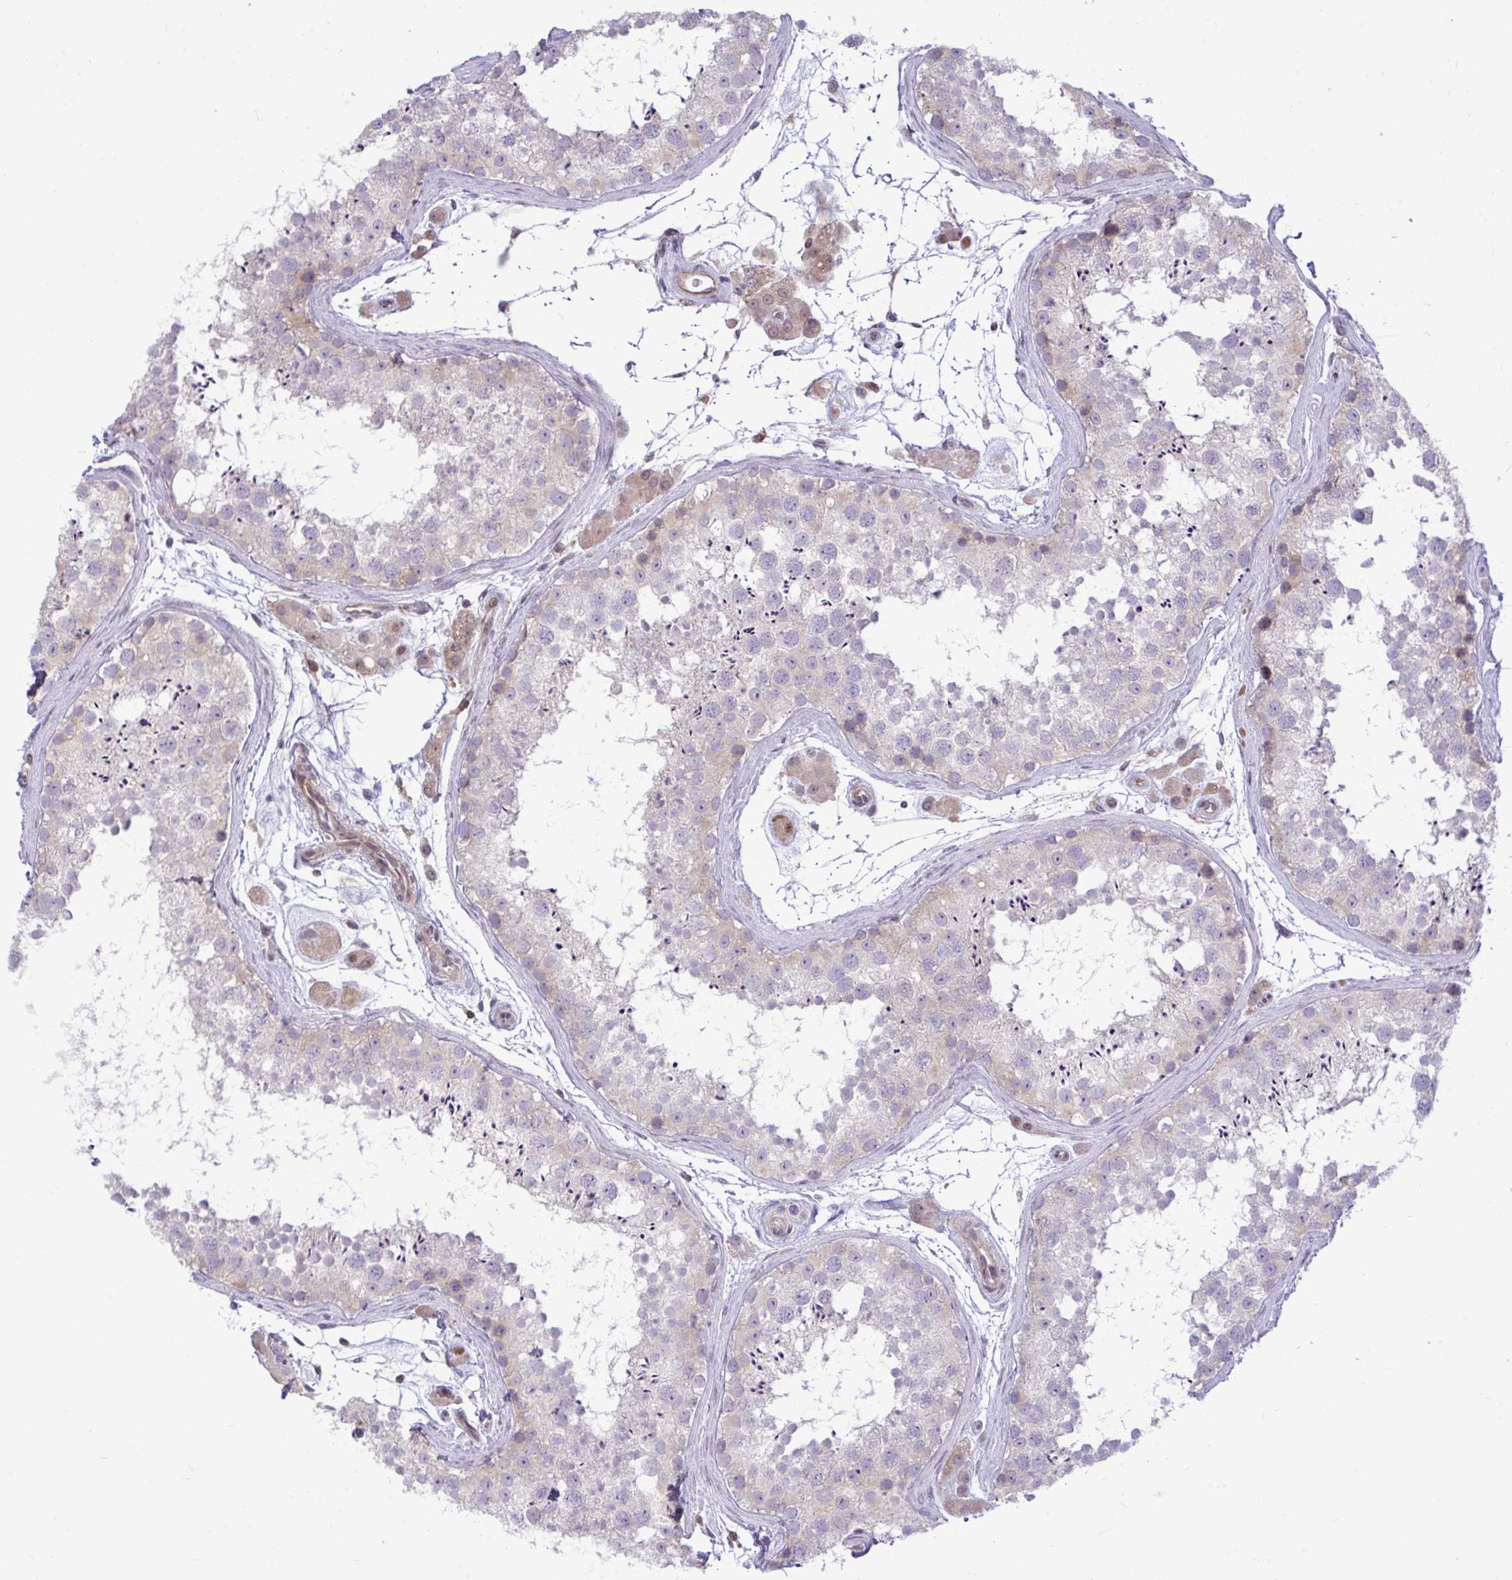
{"staining": {"intensity": "moderate", "quantity": "<25%", "location": "cytoplasmic/membranous"}, "tissue": "testis", "cell_type": "Cells in seminiferous ducts", "image_type": "normal", "snomed": [{"axis": "morphology", "description": "Normal tissue, NOS"}, {"axis": "topography", "description": "Testis"}], "caption": "Cells in seminiferous ducts reveal moderate cytoplasmic/membranous positivity in approximately <25% of cells in normal testis. (IHC, brightfield microscopy, high magnification).", "gene": "METTL9", "patient": {"sex": "male", "age": 41}}